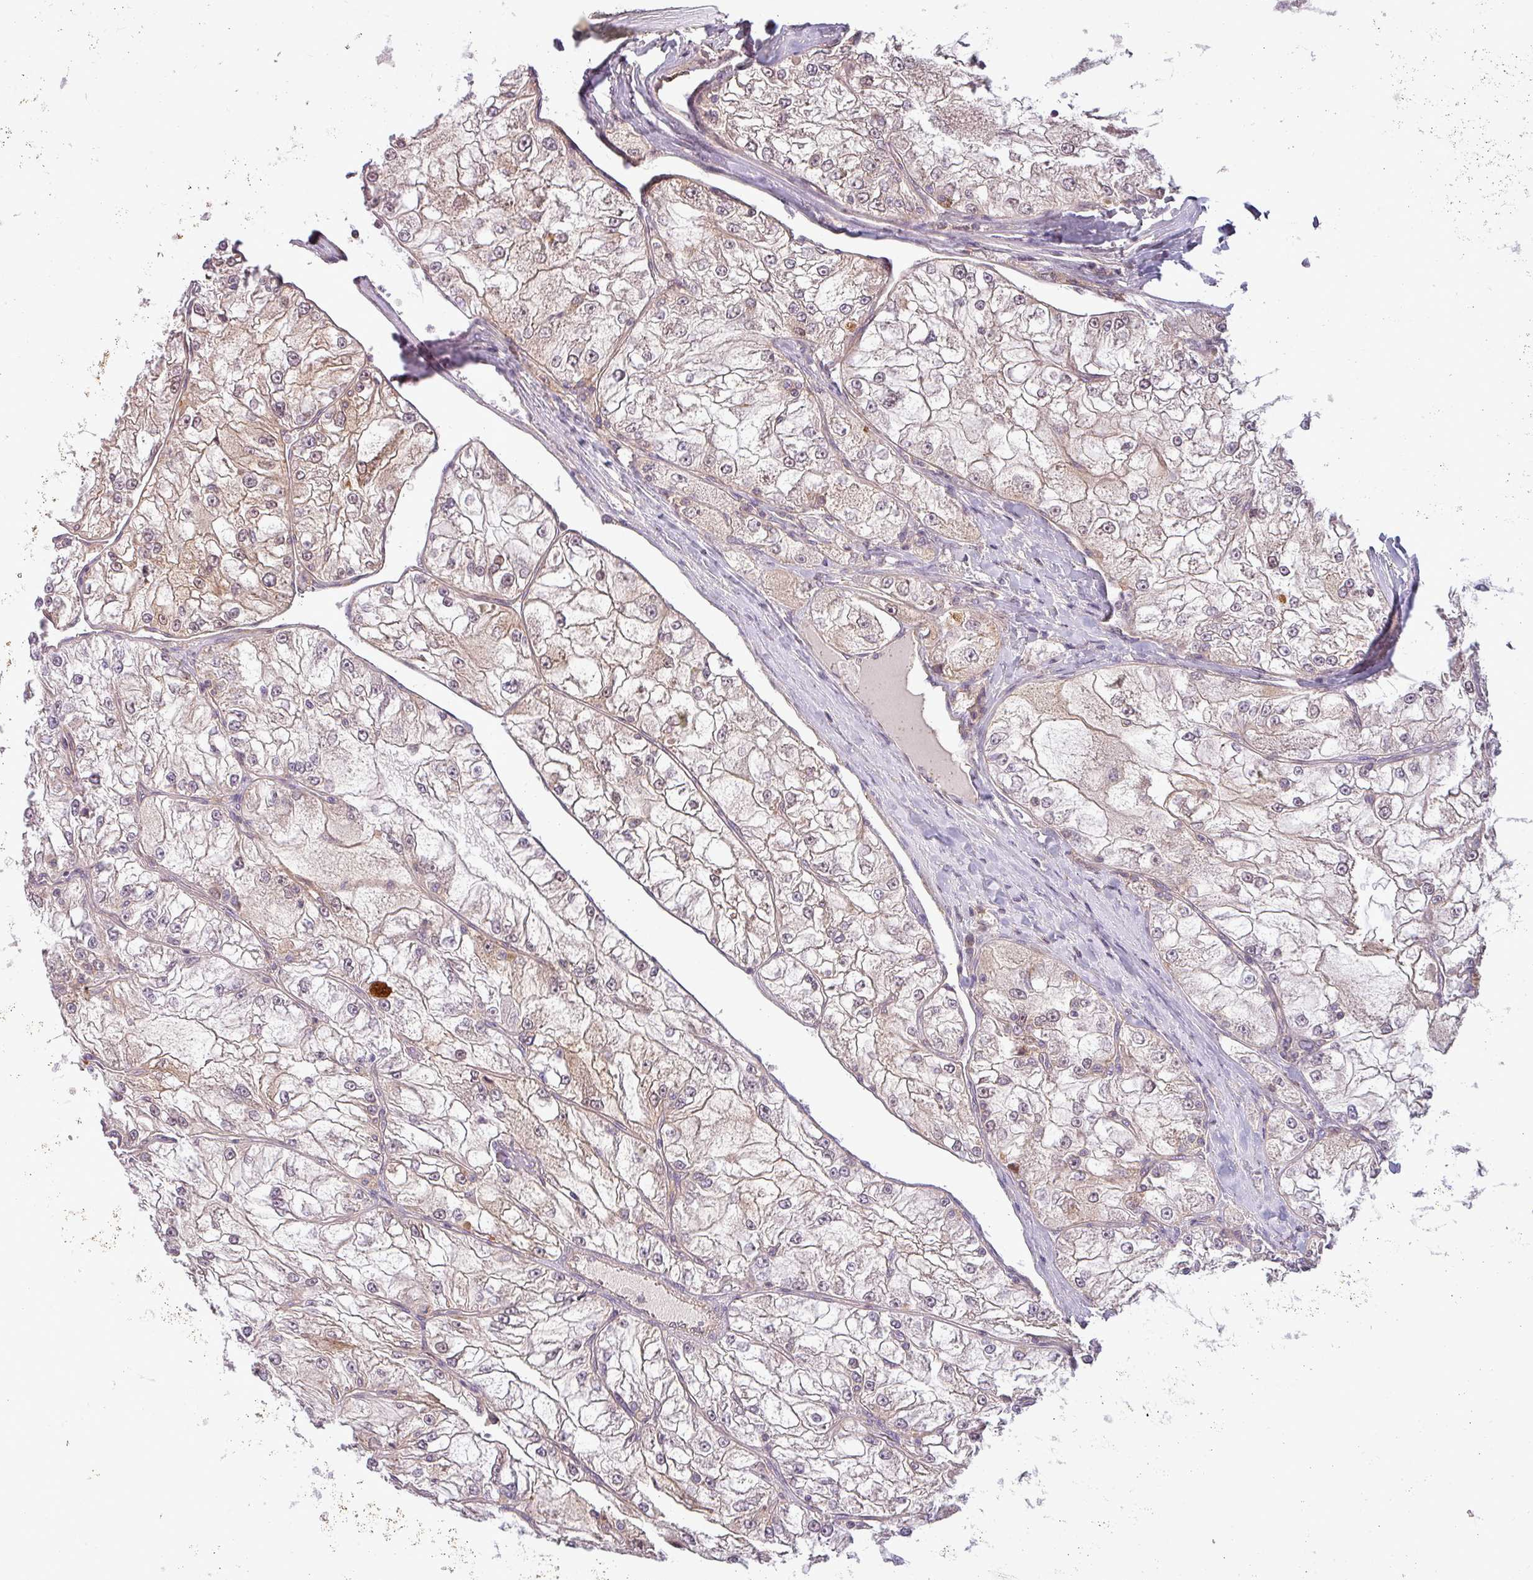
{"staining": {"intensity": "weak", "quantity": "<25%", "location": "cytoplasmic/membranous"}, "tissue": "renal cancer", "cell_type": "Tumor cells", "image_type": "cancer", "snomed": [{"axis": "morphology", "description": "Adenocarcinoma, NOS"}, {"axis": "topography", "description": "Kidney"}], "caption": "A high-resolution micrograph shows IHC staining of adenocarcinoma (renal), which exhibits no significant staining in tumor cells. Nuclei are stained in blue.", "gene": "ZNF835", "patient": {"sex": "female", "age": 72}}